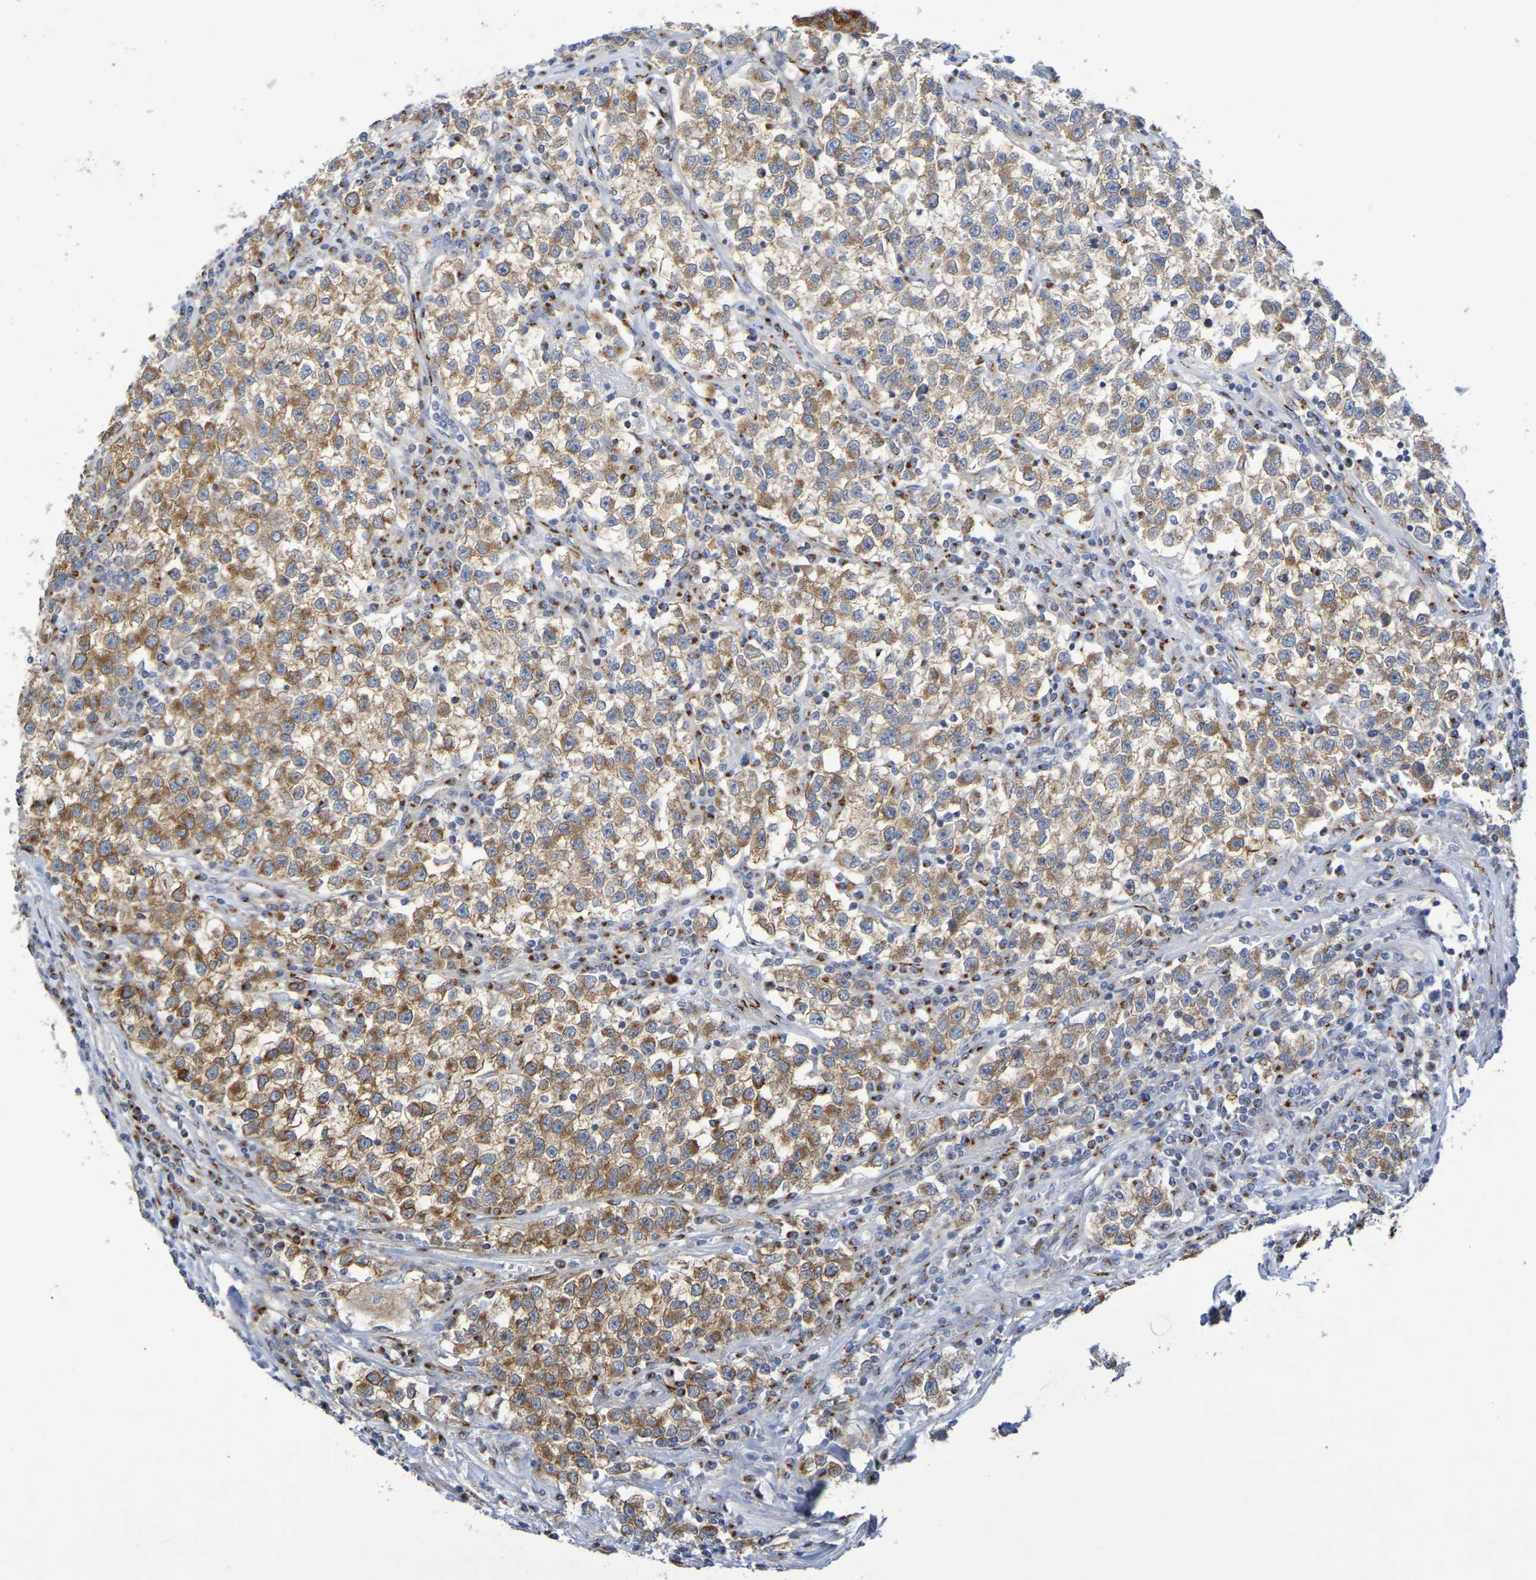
{"staining": {"intensity": "moderate", "quantity": ">75%", "location": "cytoplasmic/membranous"}, "tissue": "testis cancer", "cell_type": "Tumor cells", "image_type": "cancer", "snomed": [{"axis": "morphology", "description": "Seminoma, NOS"}, {"axis": "topography", "description": "Testis"}], "caption": "Moderate cytoplasmic/membranous protein positivity is identified in approximately >75% of tumor cells in testis seminoma. The staining was performed using DAB to visualize the protein expression in brown, while the nuclei were stained in blue with hematoxylin (Magnification: 20x).", "gene": "DCP2", "patient": {"sex": "male", "age": 22}}